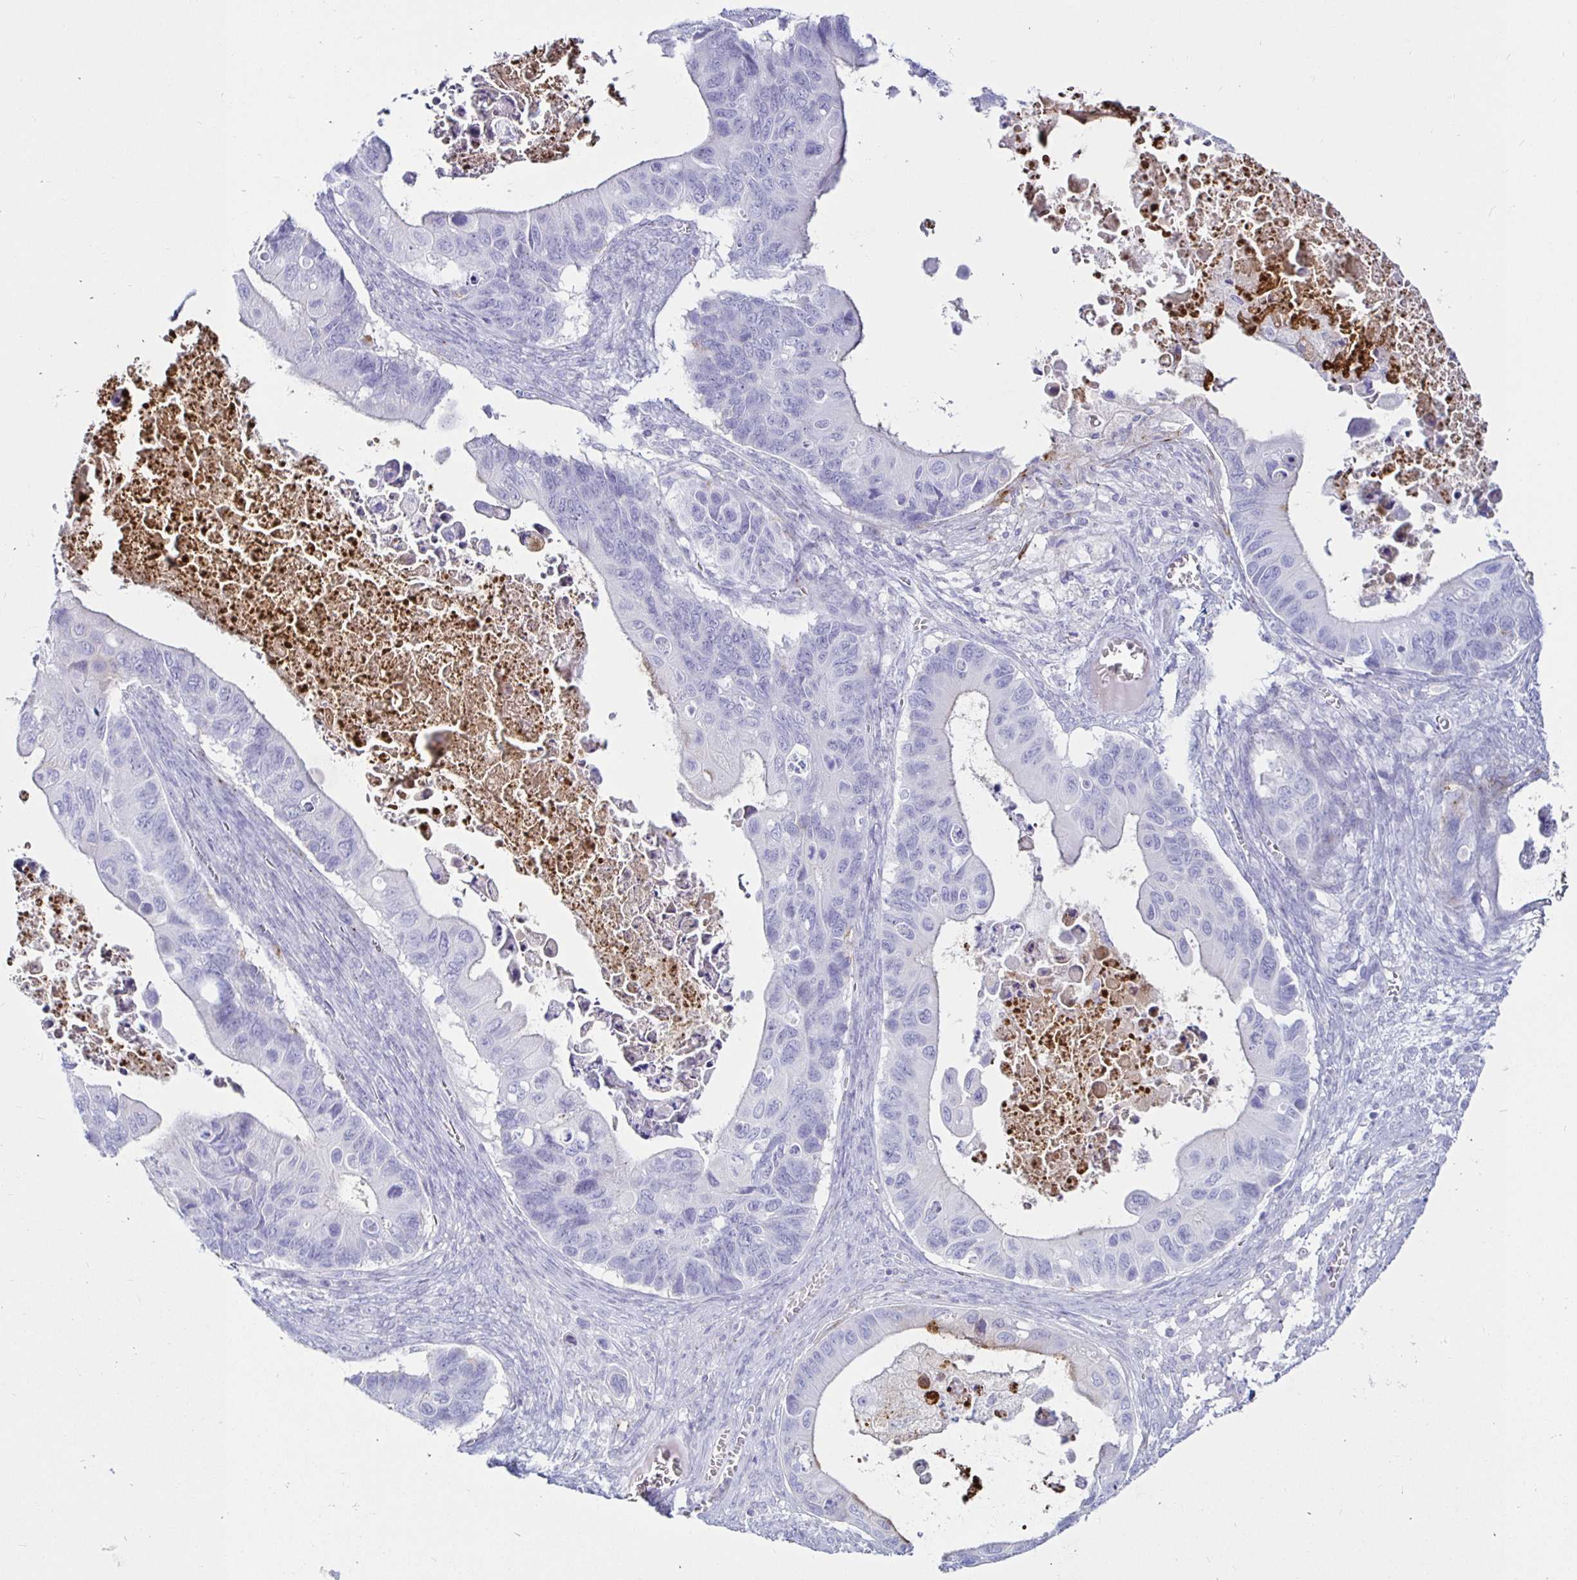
{"staining": {"intensity": "negative", "quantity": "none", "location": "none"}, "tissue": "ovarian cancer", "cell_type": "Tumor cells", "image_type": "cancer", "snomed": [{"axis": "morphology", "description": "Cystadenocarcinoma, mucinous, NOS"}, {"axis": "topography", "description": "Ovary"}], "caption": "An IHC histopathology image of ovarian cancer is shown. There is no staining in tumor cells of ovarian cancer.", "gene": "TIMP1", "patient": {"sex": "female", "age": 64}}